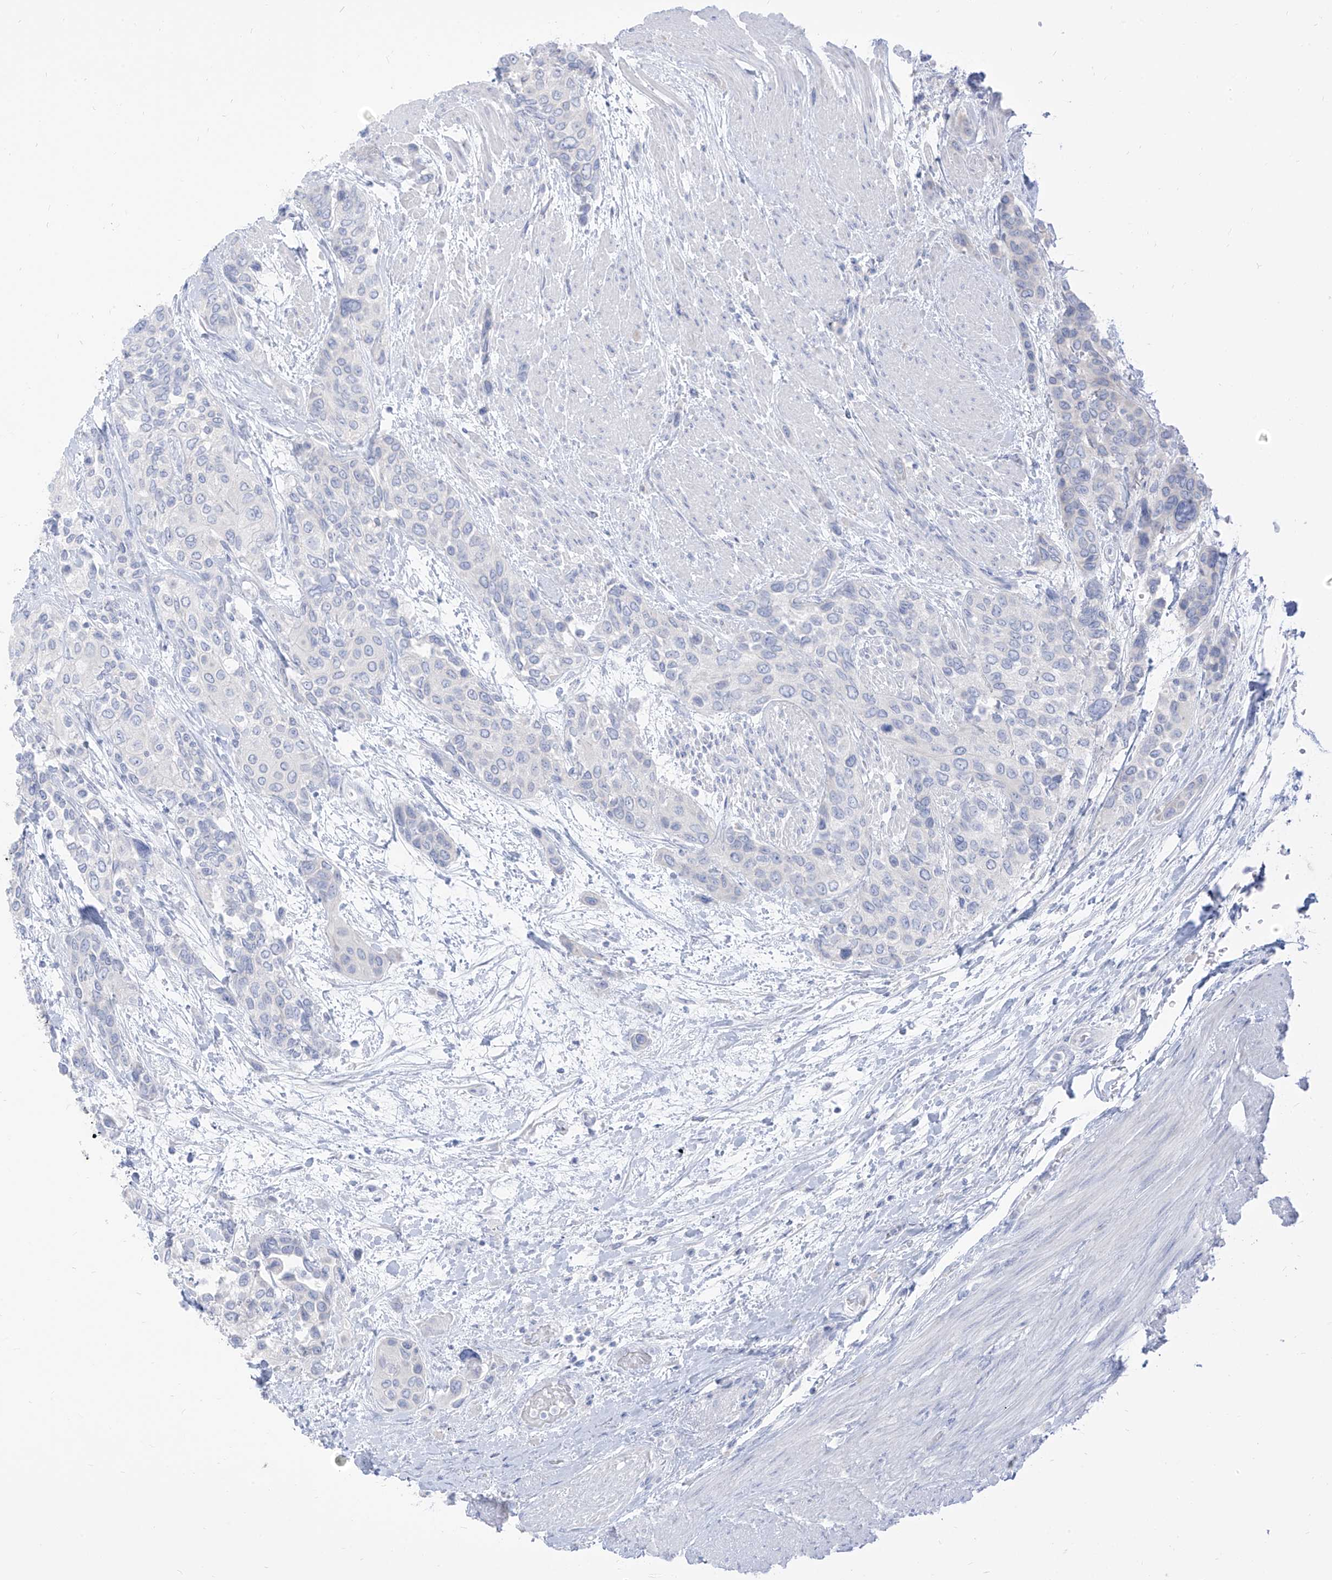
{"staining": {"intensity": "negative", "quantity": "none", "location": "none"}, "tissue": "urothelial cancer", "cell_type": "Tumor cells", "image_type": "cancer", "snomed": [{"axis": "morphology", "description": "Normal tissue, NOS"}, {"axis": "morphology", "description": "Urothelial carcinoma, High grade"}, {"axis": "topography", "description": "Vascular tissue"}, {"axis": "topography", "description": "Urinary bladder"}], "caption": "The image displays no staining of tumor cells in urothelial carcinoma (high-grade).", "gene": "ARHGEF40", "patient": {"sex": "female", "age": 56}}